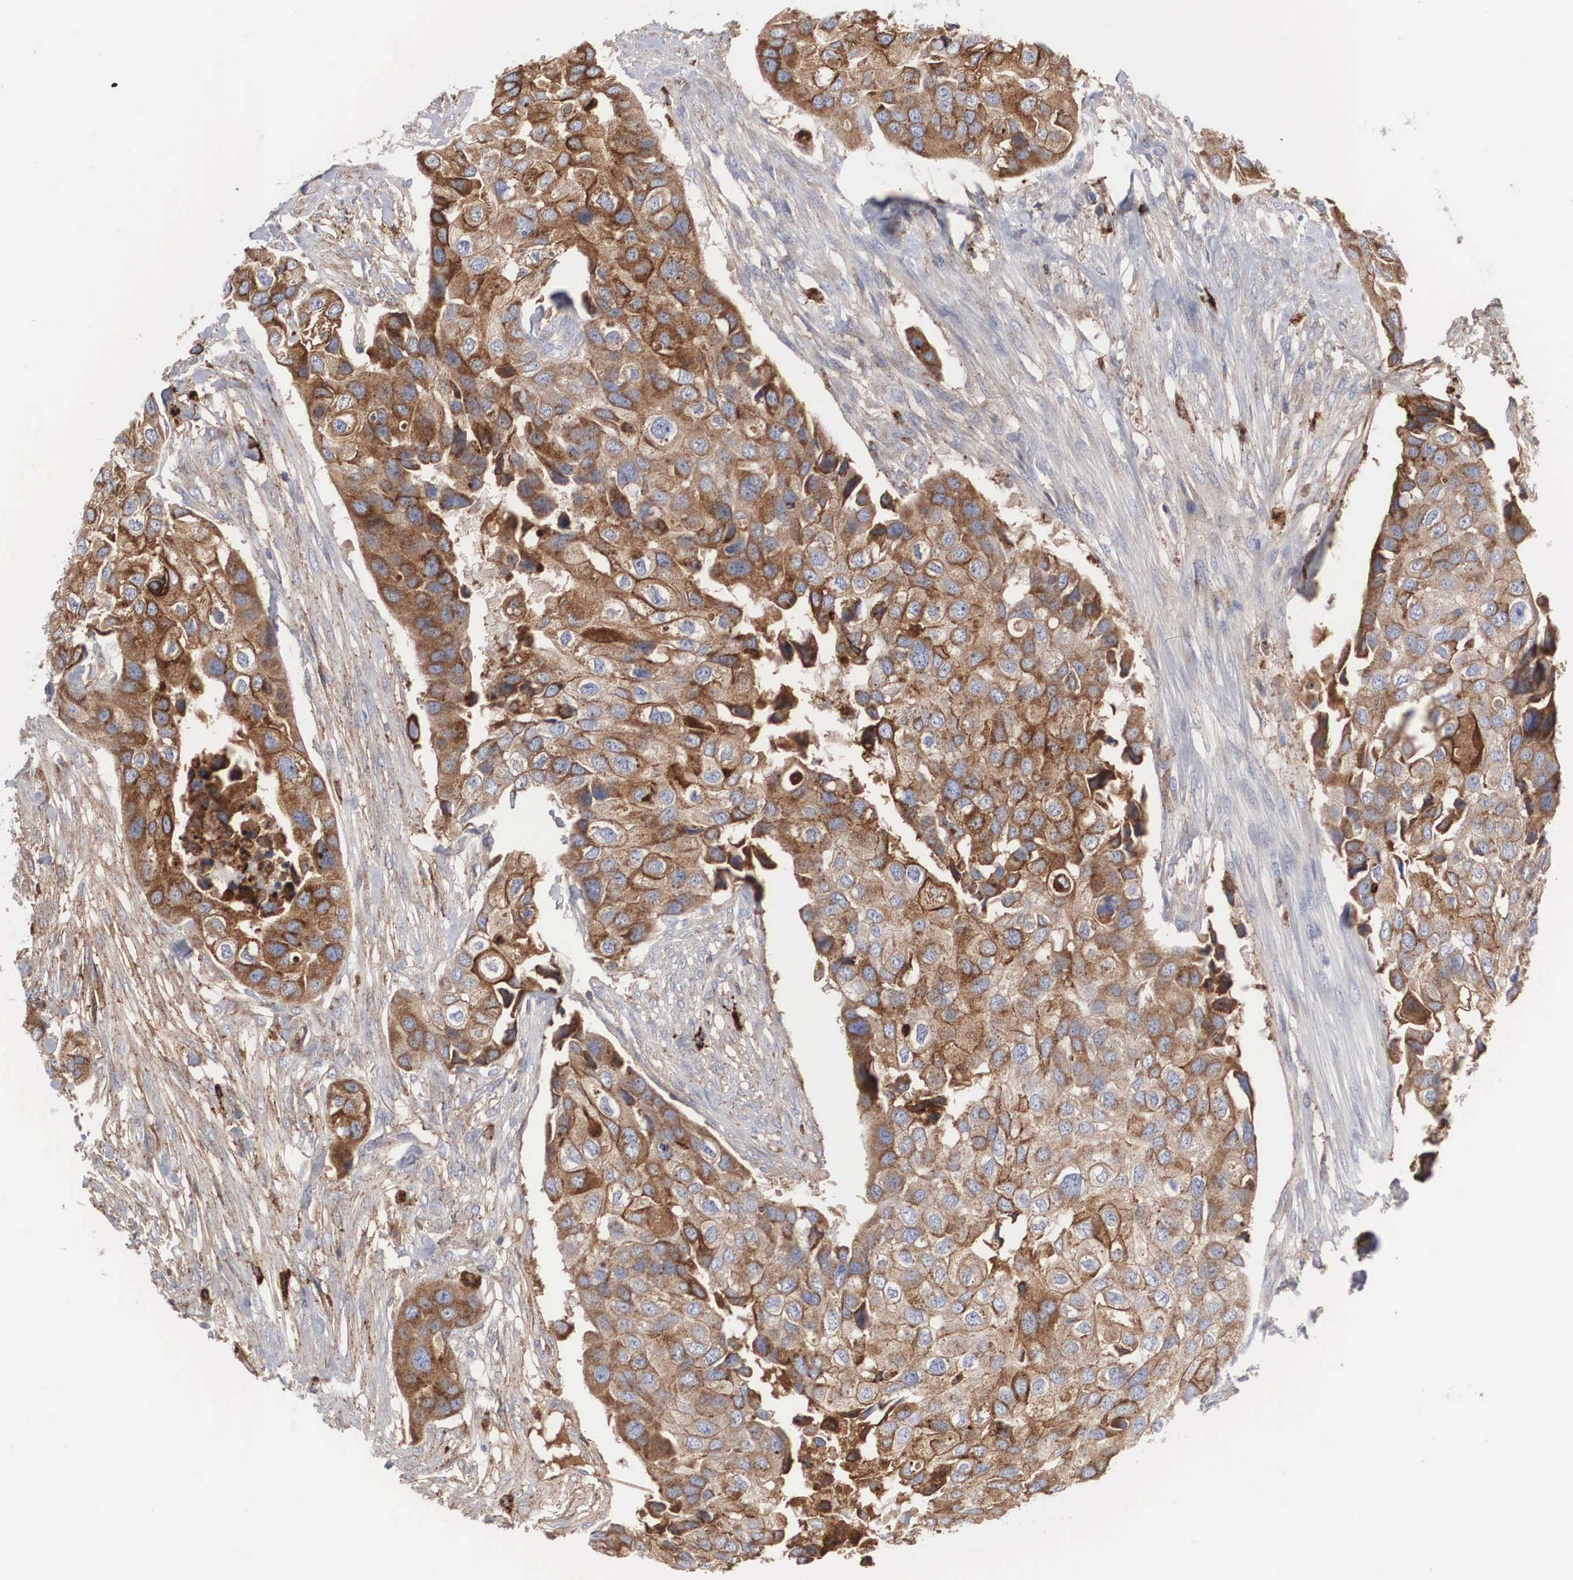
{"staining": {"intensity": "moderate", "quantity": ">75%", "location": "cytoplasmic/membranous"}, "tissue": "urothelial cancer", "cell_type": "Tumor cells", "image_type": "cancer", "snomed": [{"axis": "morphology", "description": "Urothelial carcinoma, High grade"}, {"axis": "topography", "description": "Urinary bladder"}], "caption": "Protein staining of high-grade urothelial carcinoma tissue reveals moderate cytoplasmic/membranous expression in about >75% of tumor cells. The staining is performed using DAB brown chromogen to label protein expression. The nuclei are counter-stained blue using hematoxylin.", "gene": "LGALS3BP", "patient": {"sex": "male", "age": 55}}